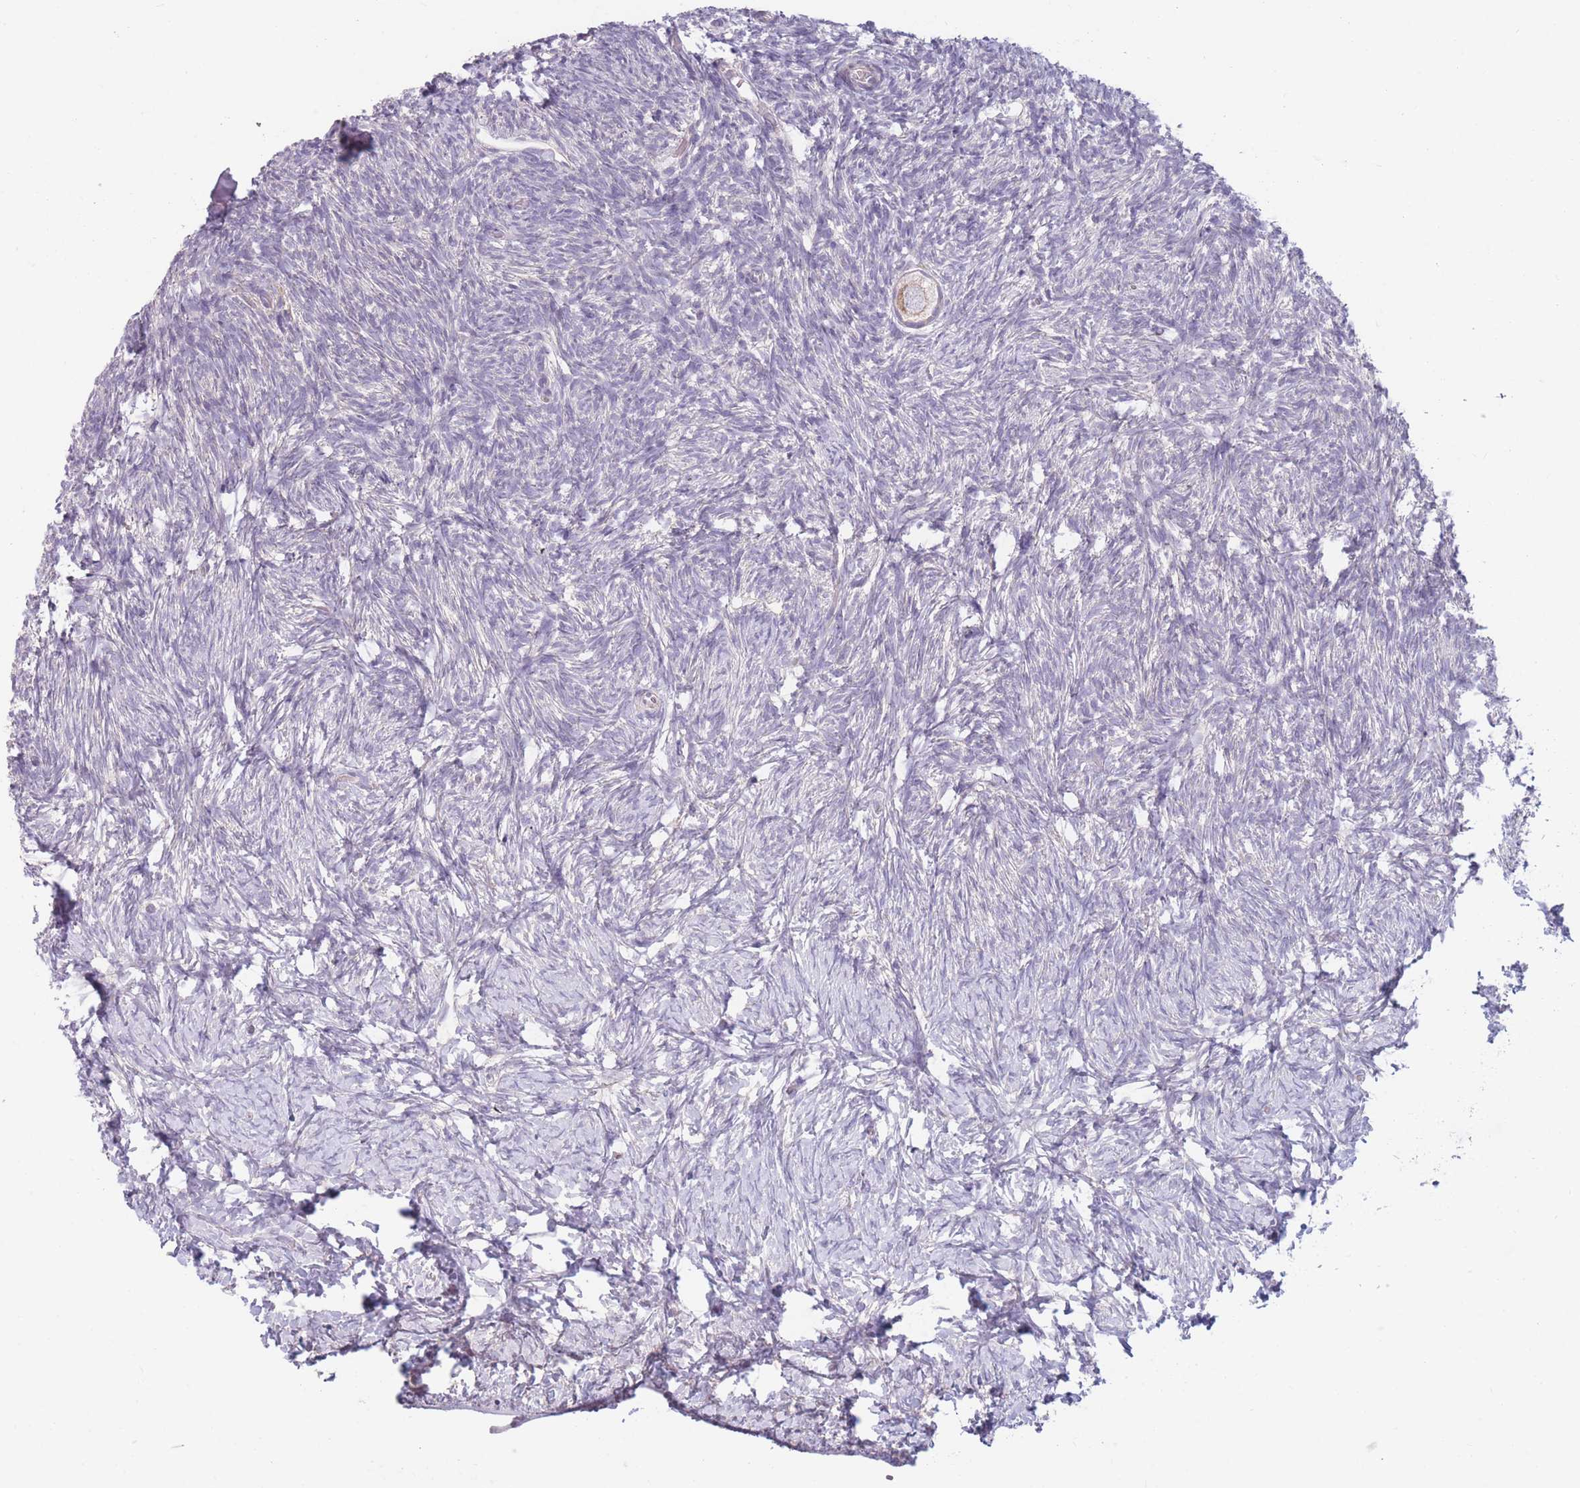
{"staining": {"intensity": "negative", "quantity": "none", "location": "none"}, "tissue": "ovary", "cell_type": "Follicle cells", "image_type": "normal", "snomed": [{"axis": "morphology", "description": "Normal tissue, NOS"}, {"axis": "topography", "description": "Ovary"}], "caption": "Immunohistochemistry (IHC) image of benign ovary: ovary stained with DAB (3,3'-diaminobenzidine) demonstrates no significant protein expression in follicle cells.", "gene": "CCNQ", "patient": {"sex": "female", "age": 39}}